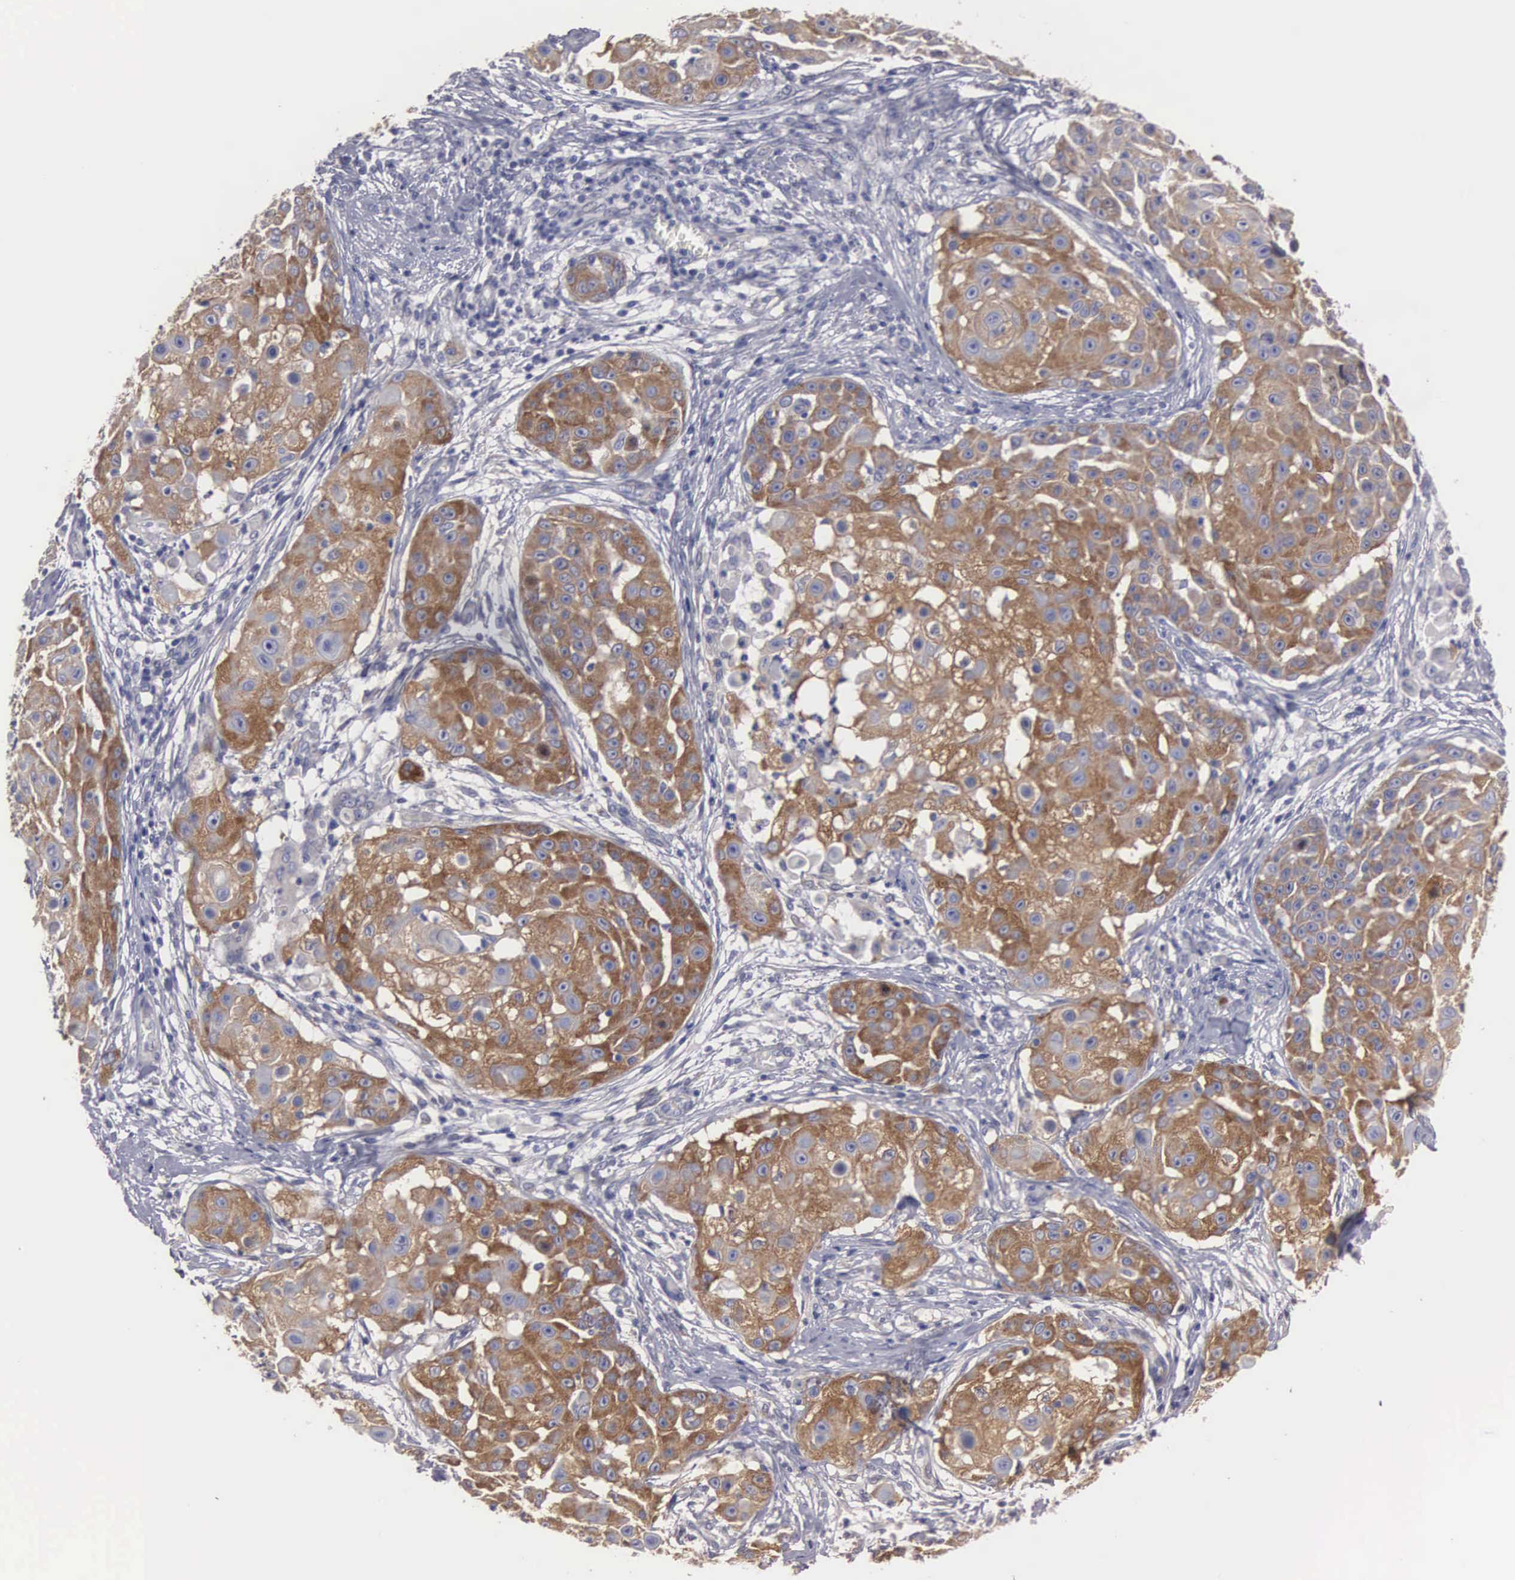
{"staining": {"intensity": "moderate", "quantity": ">75%", "location": "cytoplasmic/membranous"}, "tissue": "skin cancer", "cell_type": "Tumor cells", "image_type": "cancer", "snomed": [{"axis": "morphology", "description": "Squamous cell carcinoma, NOS"}, {"axis": "topography", "description": "Skin"}], "caption": "Brown immunohistochemical staining in human skin cancer demonstrates moderate cytoplasmic/membranous positivity in approximately >75% of tumor cells. Immunohistochemistry stains the protein in brown and the nuclei are stained blue.", "gene": "CEP170B", "patient": {"sex": "female", "age": 57}}